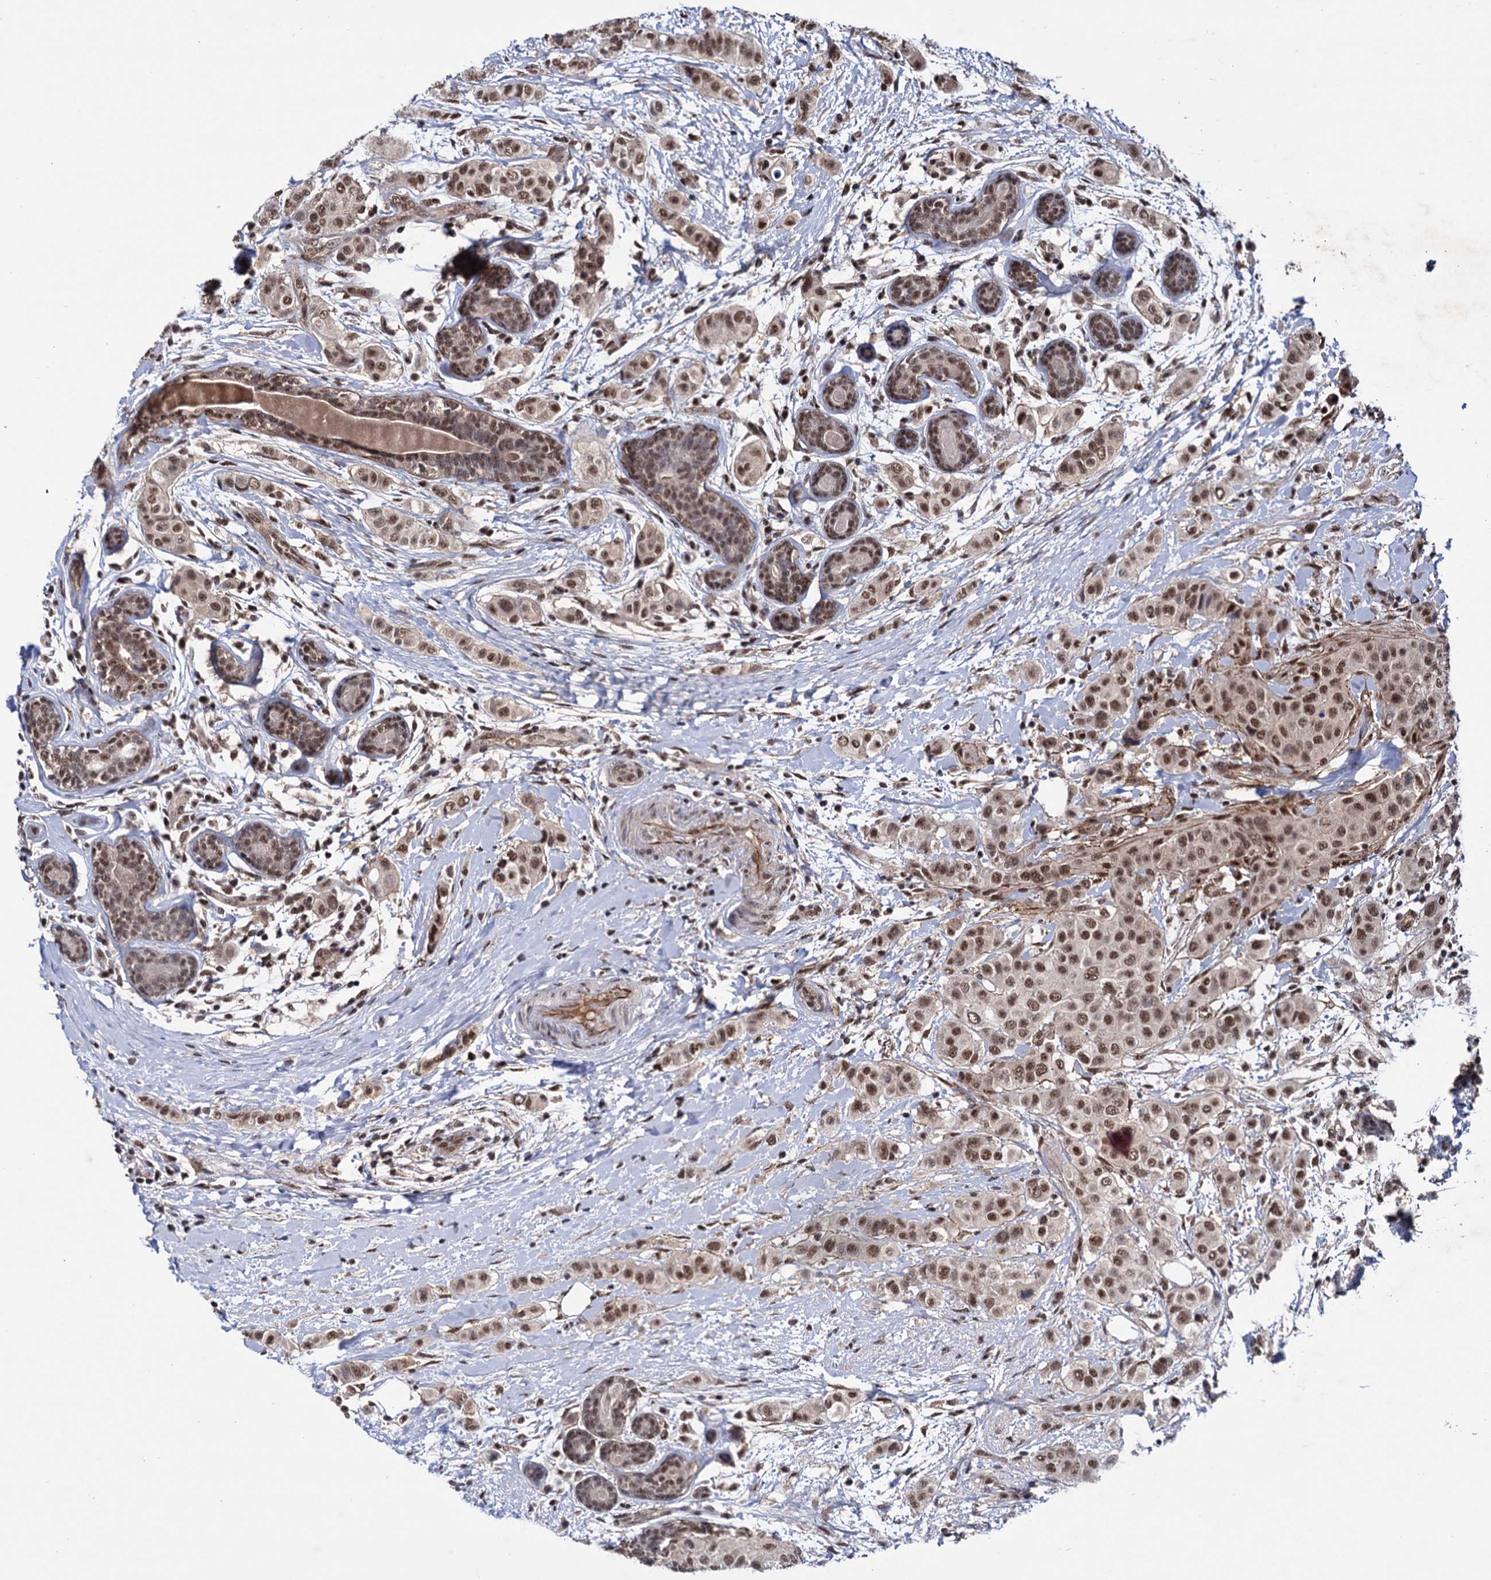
{"staining": {"intensity": "moderate", "quantity": ">75%", "location": "nuclear"}, "tissue": "breast cancer", "cell_type": "Tumor cells", "image_type": "cancer", "snomed": [{"axis": "morphology", "description": "Lobular carcinoma"}, {"axis": "topography", "description": "Breast"}], "caption": "Immunohistochemical staining of human breast lobular carcinoma shows moderate nuclear protein staining in approximately >75% of tumor cells.", "gene": "TBC1D12", "patient": {"sex": "female", "age": 51}}